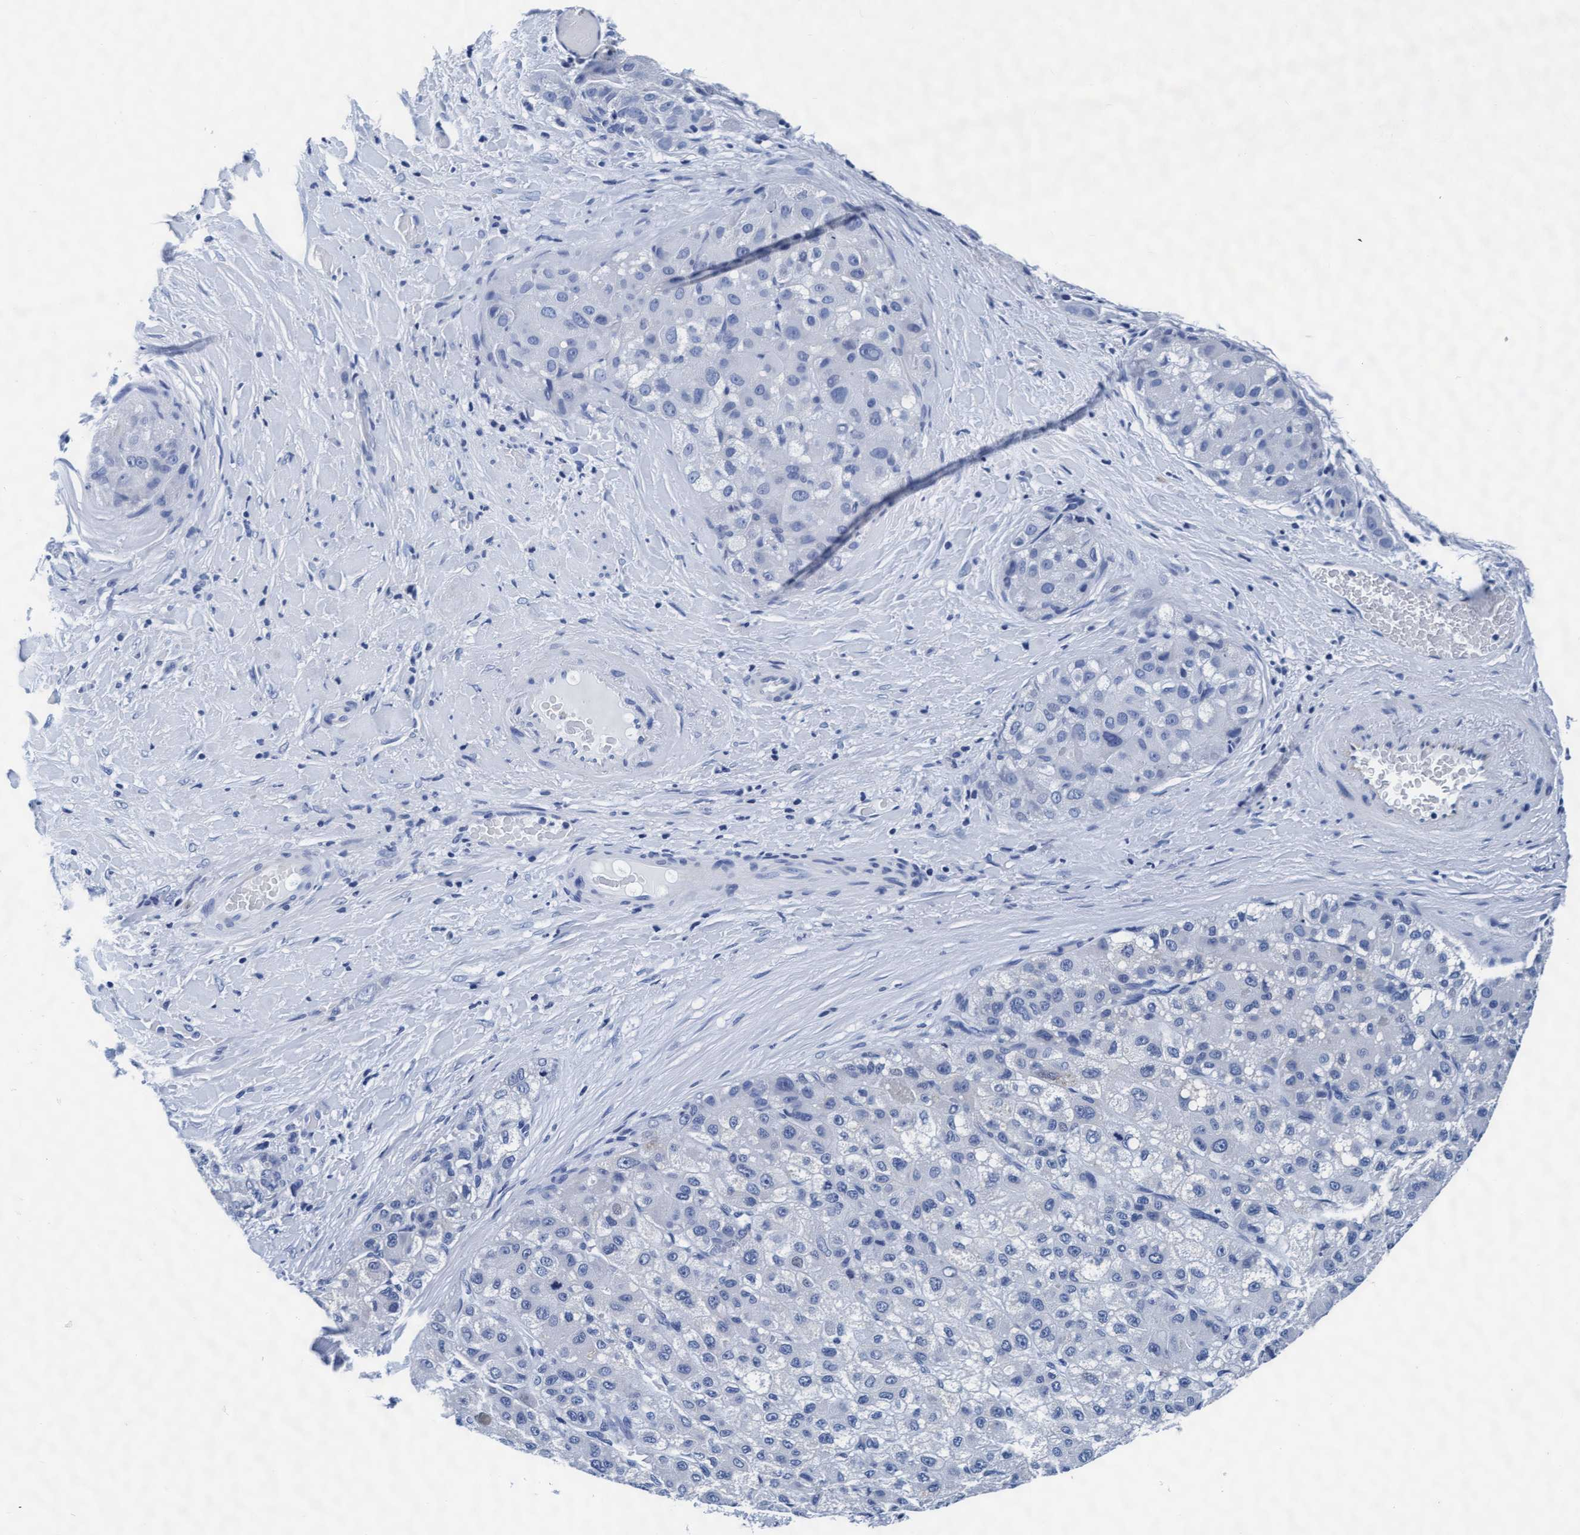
{"staining": {"intensity": "negative", "quantity": "none", "location": "none"}, "tissue": "liver cancer", "cell_type": "Tumor cells", "image_type": "cancer", "snomed": [{"axis": "morphology", "description": "Carcinoma, Hepatocellular, NOS"}, {"axis": "topography", "description": "Liver"}], "caption": "This is a photomicrograph of IHC staining of hepatocellular carcinoma (liver), which shows no expression in tumor cells. The staining is performed using DAB brown chromogen with nuclei counter-stained in using hematoxylin.", "gene": "ARSG", "patient": {"sex": "male", "age": 80}}